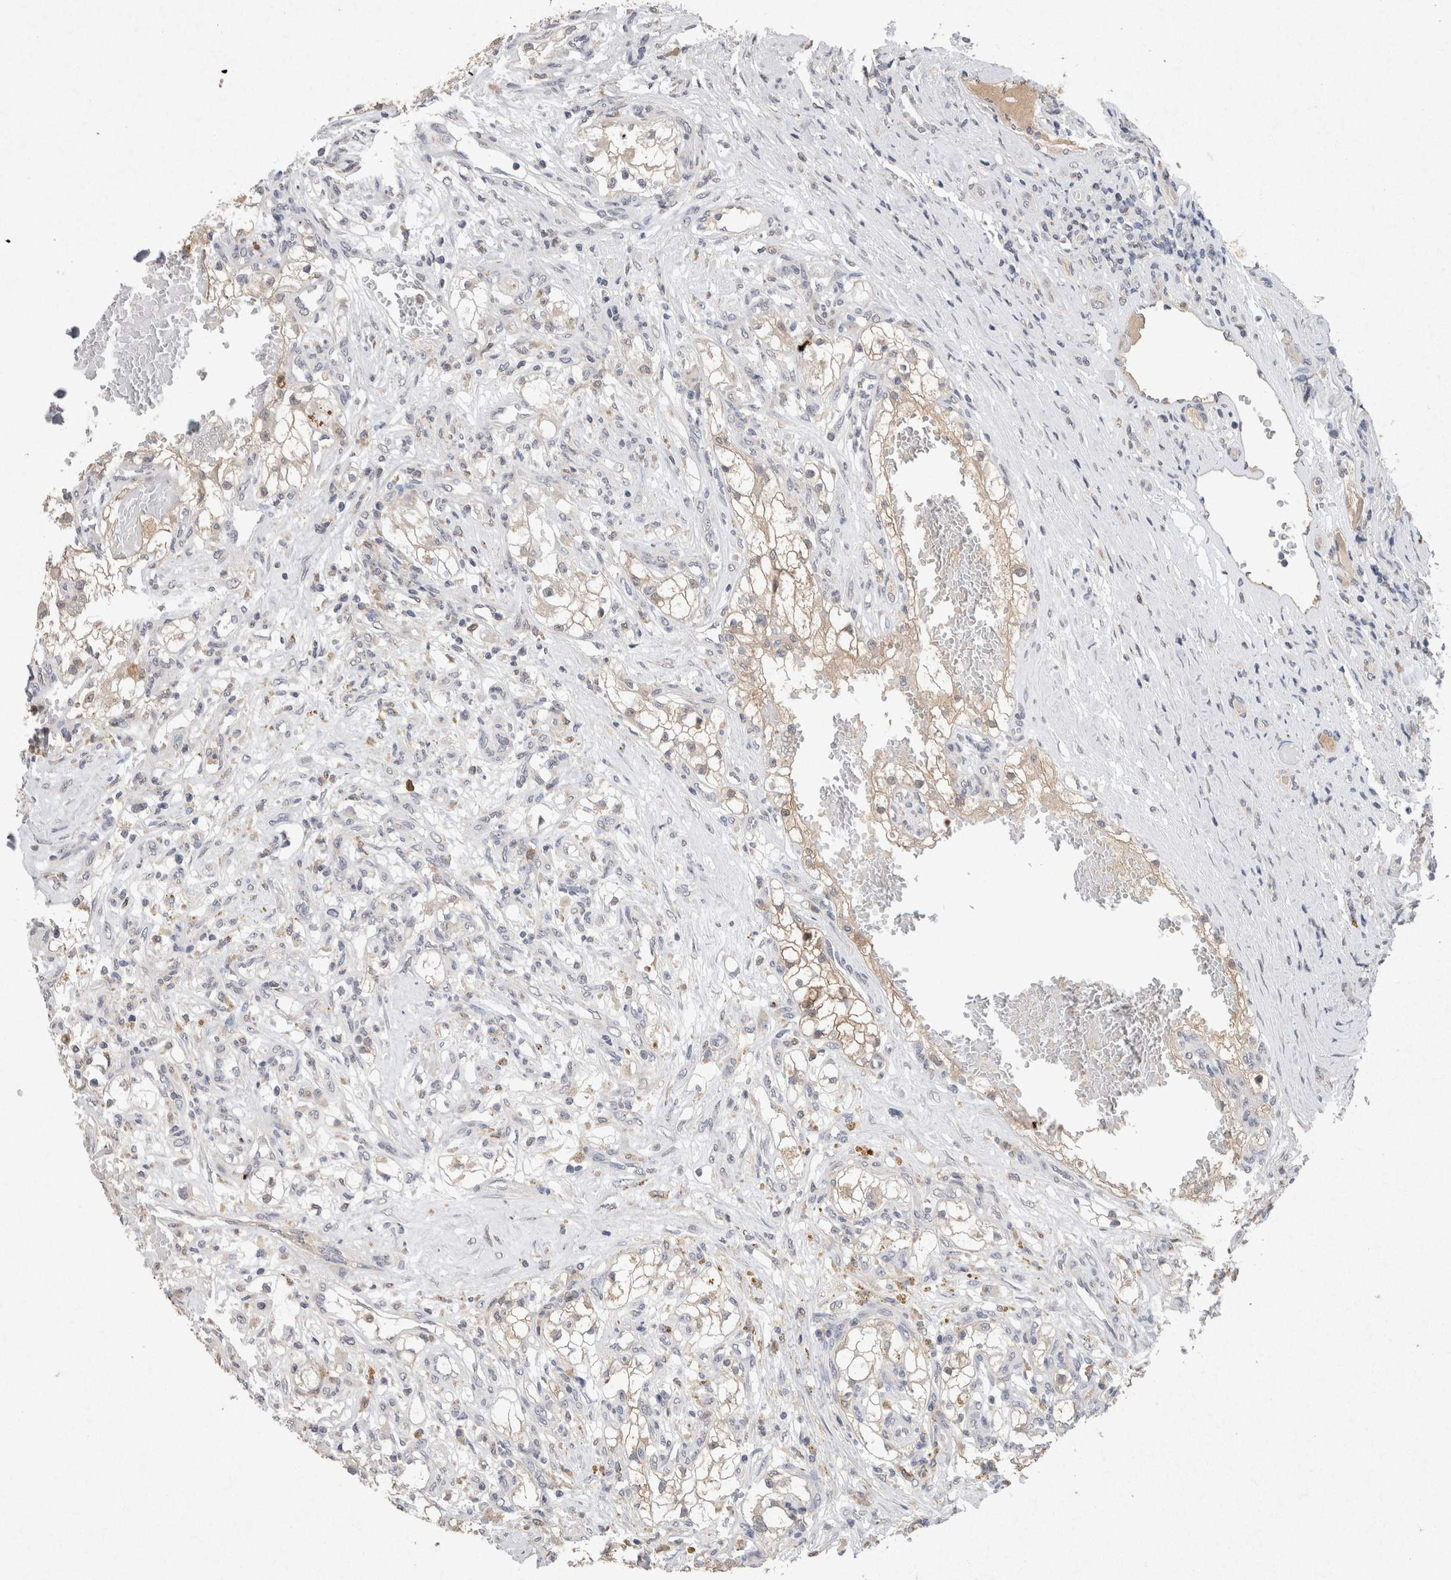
{"staining": {"intensity": "weak", "quantity": "<25%", "location": "cytoplasmic/membranous"}, "tissue": "renal cancer", "cell_type": "Tumor cells", "image_type": "cancer", "snomed": [{"axis": "morphology", "description": "Adenocarcinoma, NOS"}, {"axis": "topography", "description": "Kidney"}], "caption": "Micrograph shows no significant protein positivity in tumor cells of renal cancer.", "gene": "FABP7", "patient": {"sex": "male", "age": 68}}